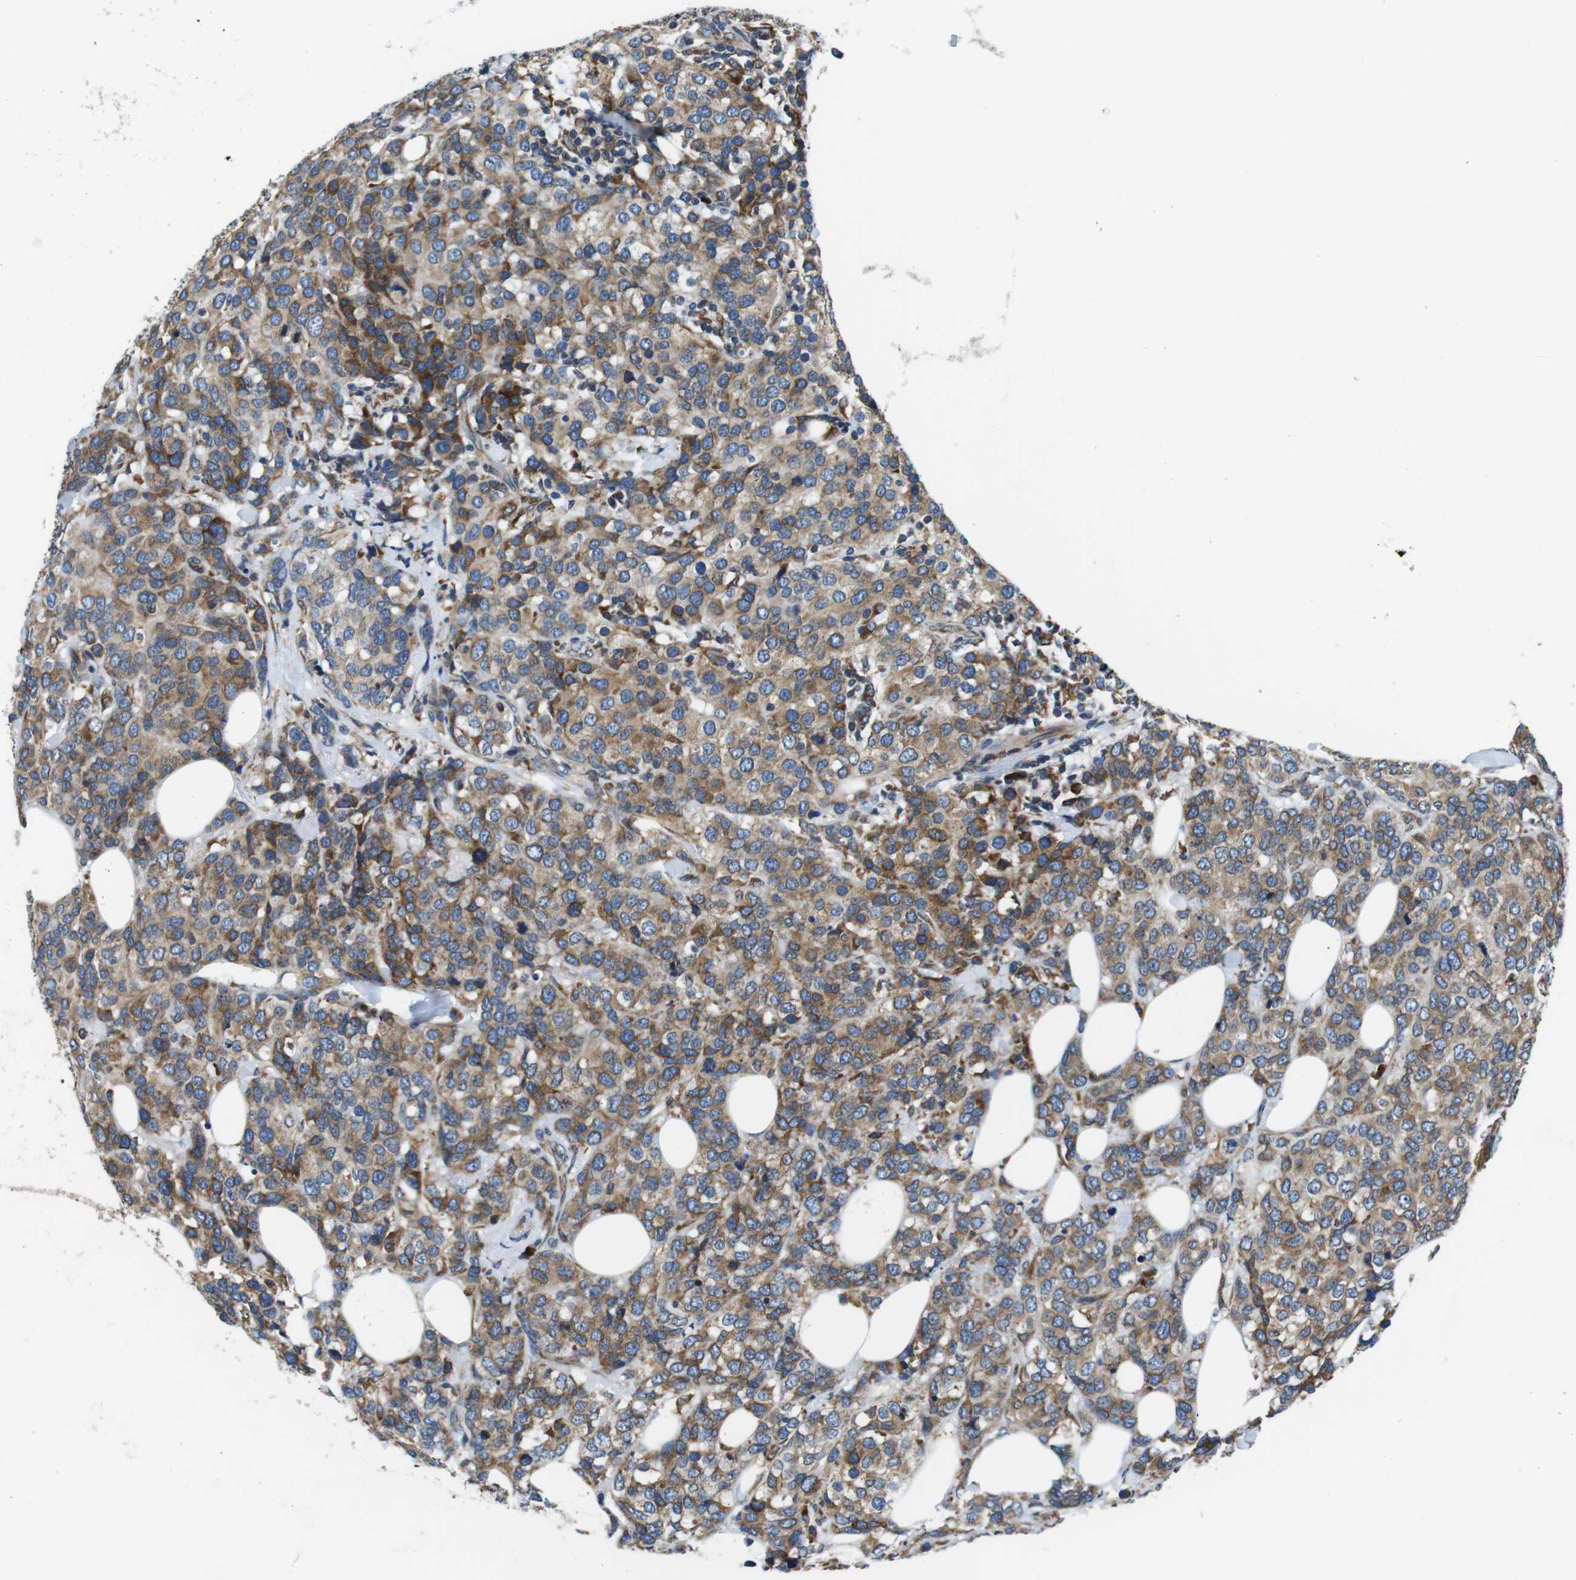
{"staining": {"intensity": "moderate", "quantity": ">75%", "location": "cytoplasmic/membranous"}, "tissue": "breast cancer", "cell_type": "Tumor cells", "image_type": "cancer", "snomed": [{"axis": "morphology", "description": "Lobular carcinoma"}, {"axis": "topography", "description": "Breast"}], "caption": "Immunohistochemistry (IHC) micrograph of neoplastic tissue: human breast lobular carcinoma stained using IHC shows medium levels of moderate protein expression localized specifically in the cytoplasmic/membranous of tumor cells, appearing as a cytoplasmic/membranous brown color.", "gene": "UGGT1", "patient": {"sex": "female", "age": 59}}